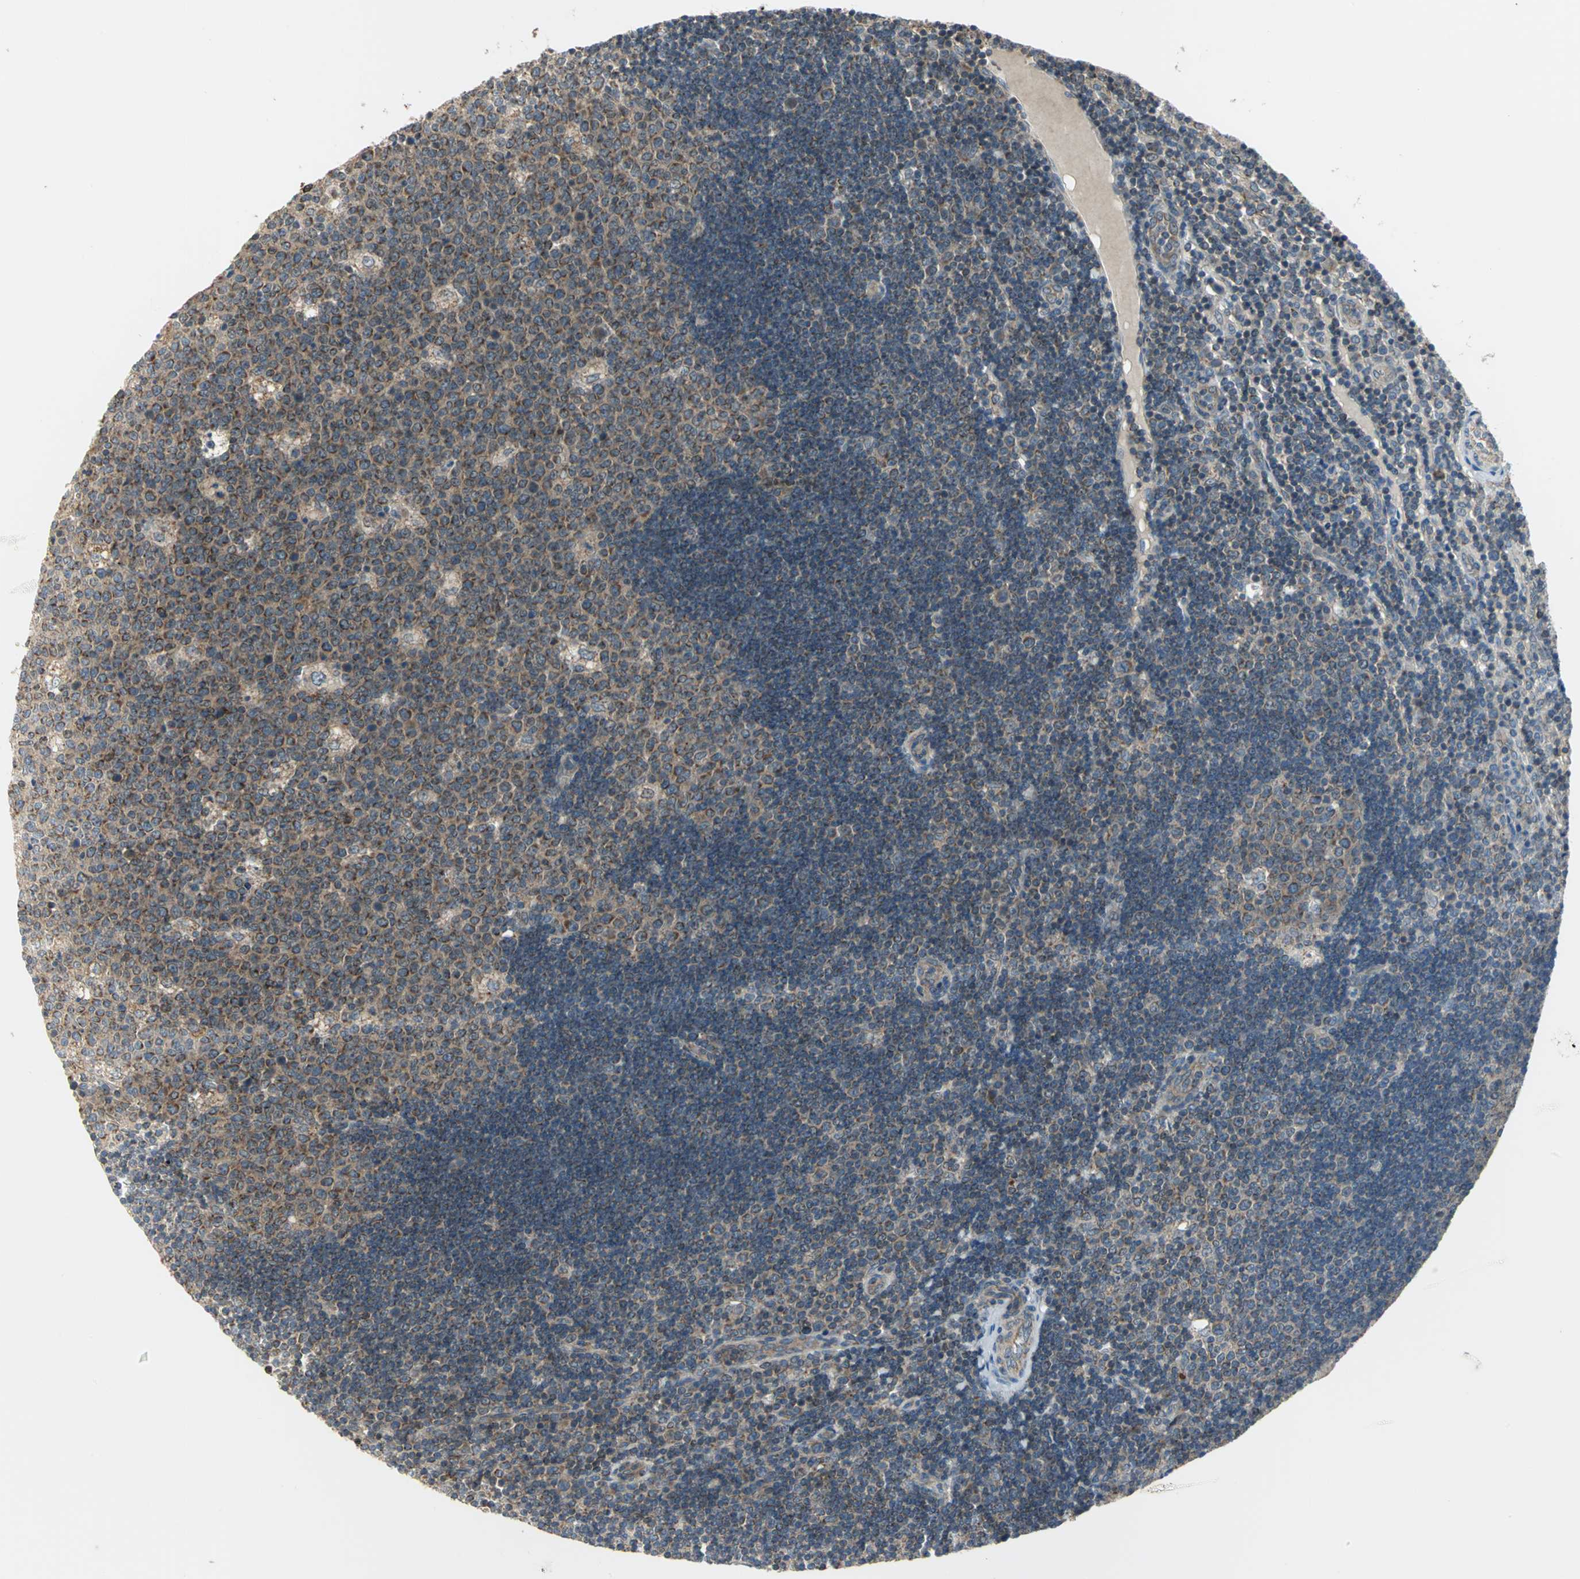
{"staining": {"intensity": "moderate", "quantity": "25%-75%", "location": "cytoplasmic/membranous"}, "tissue": "lymph node", "cell_type": "Germinal center cells", "image_type": "normal", "snomed": [{"axis": "morphology", "description": "Normal tissue, NOS"}, {"axis": "topography", "description": "Lymph node"}, {"axis": "topography", "description": "Salivary gland"}], "caption": "A high-resolution histopathology image shows IHC staining of normal lymph node, which shows moderate cytoplasmic/membranous positivity in about 25%-75% of germinal center cells.", "gene": "TRAK1", "patient": {"sex": "male", "age": 8}}